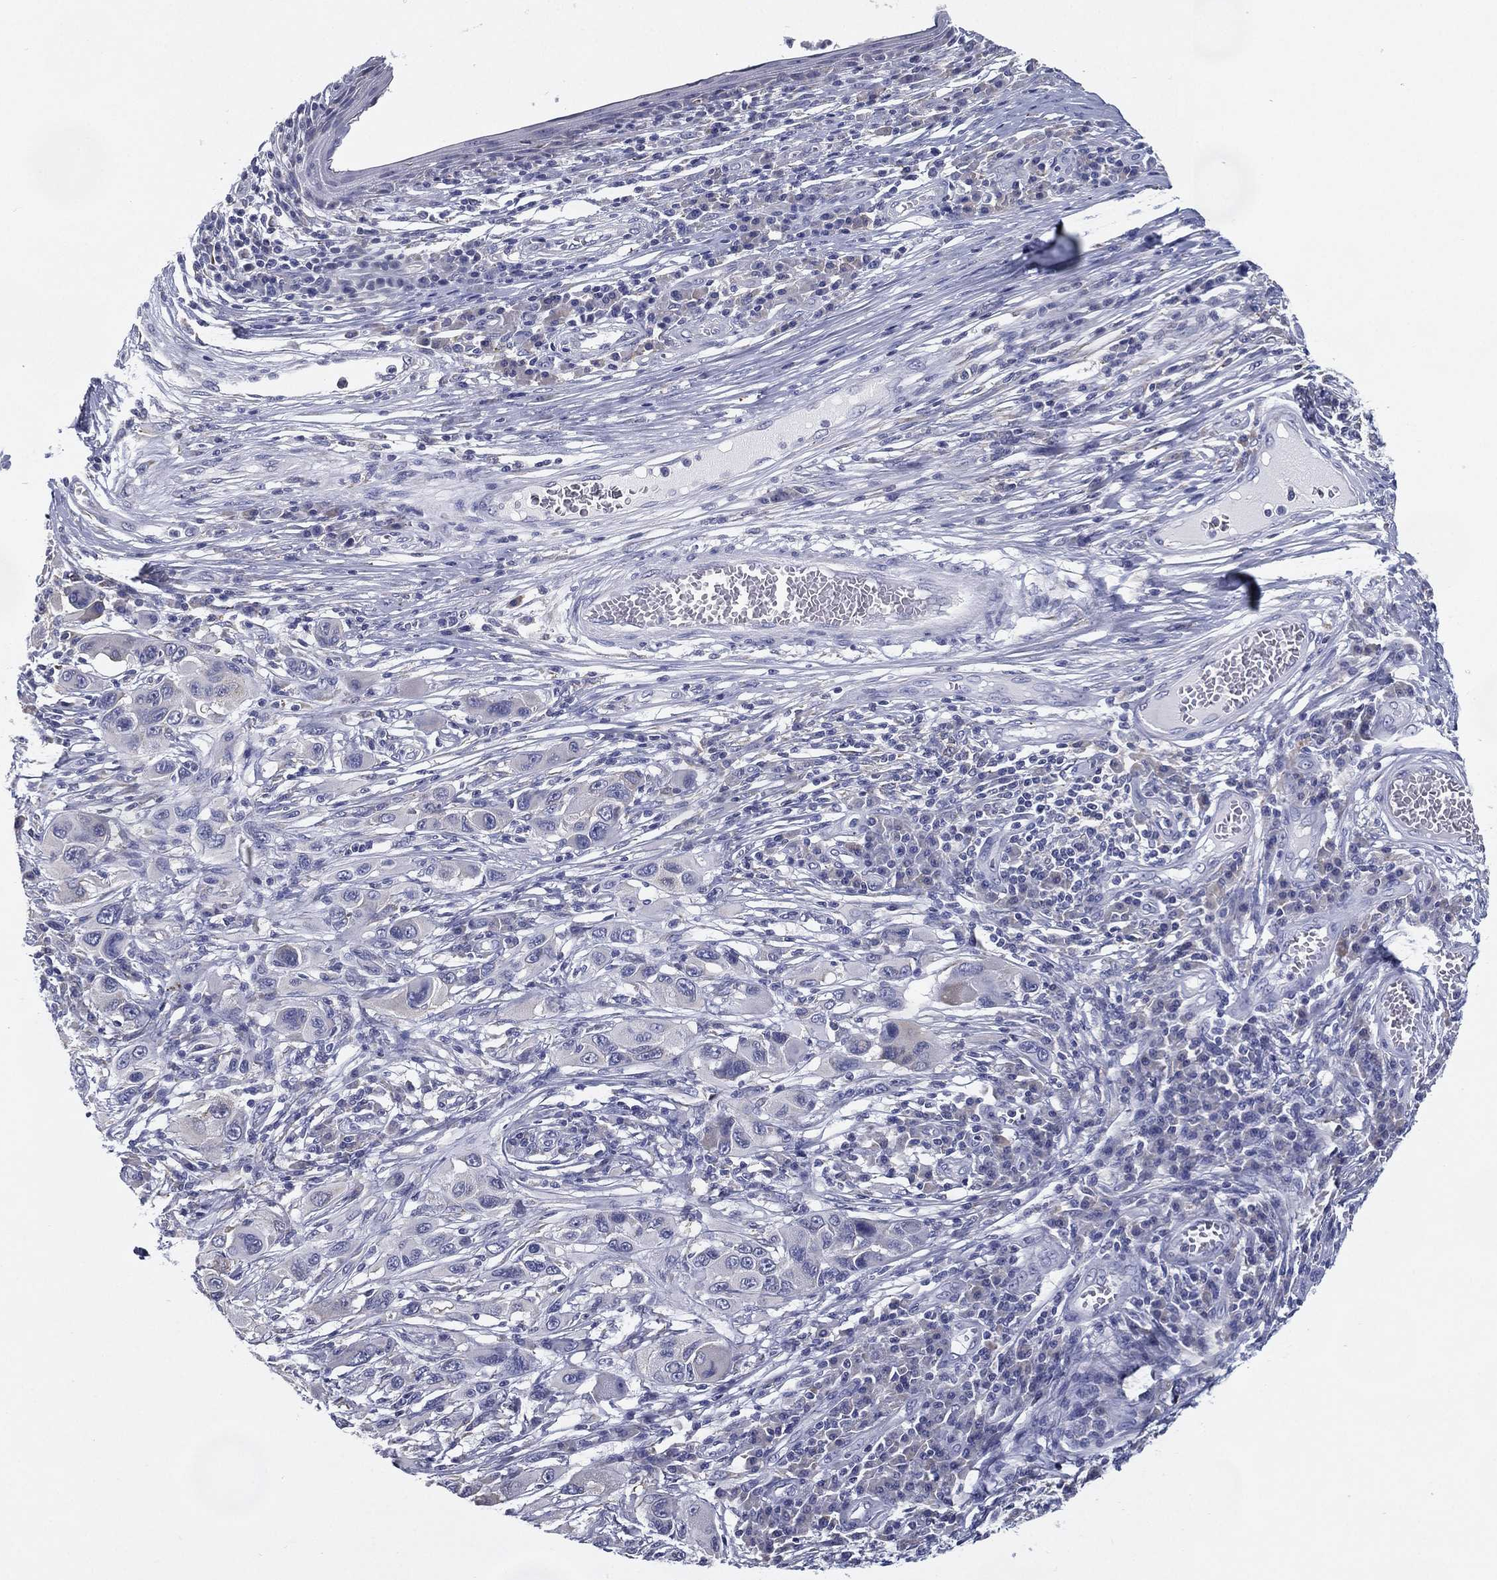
{"staining": {"intensity": "negative", "quantity": "none", "location": "none"}, "tissue": "melanoma", "cell_type": "Tumor cells", "image_type": "cancer", "snomed": [{"axis": "morphology", "description": "Malignant melanoma, NOS"}, {"axis": "topography", "description": "Skin"}], "caption": "Melanoma stained for a protein using immunohistochemistry (IHC) reveals no staining tumor cells.", "gene": "C19orf18", "patient": {"sex": "male", "age": 53}}